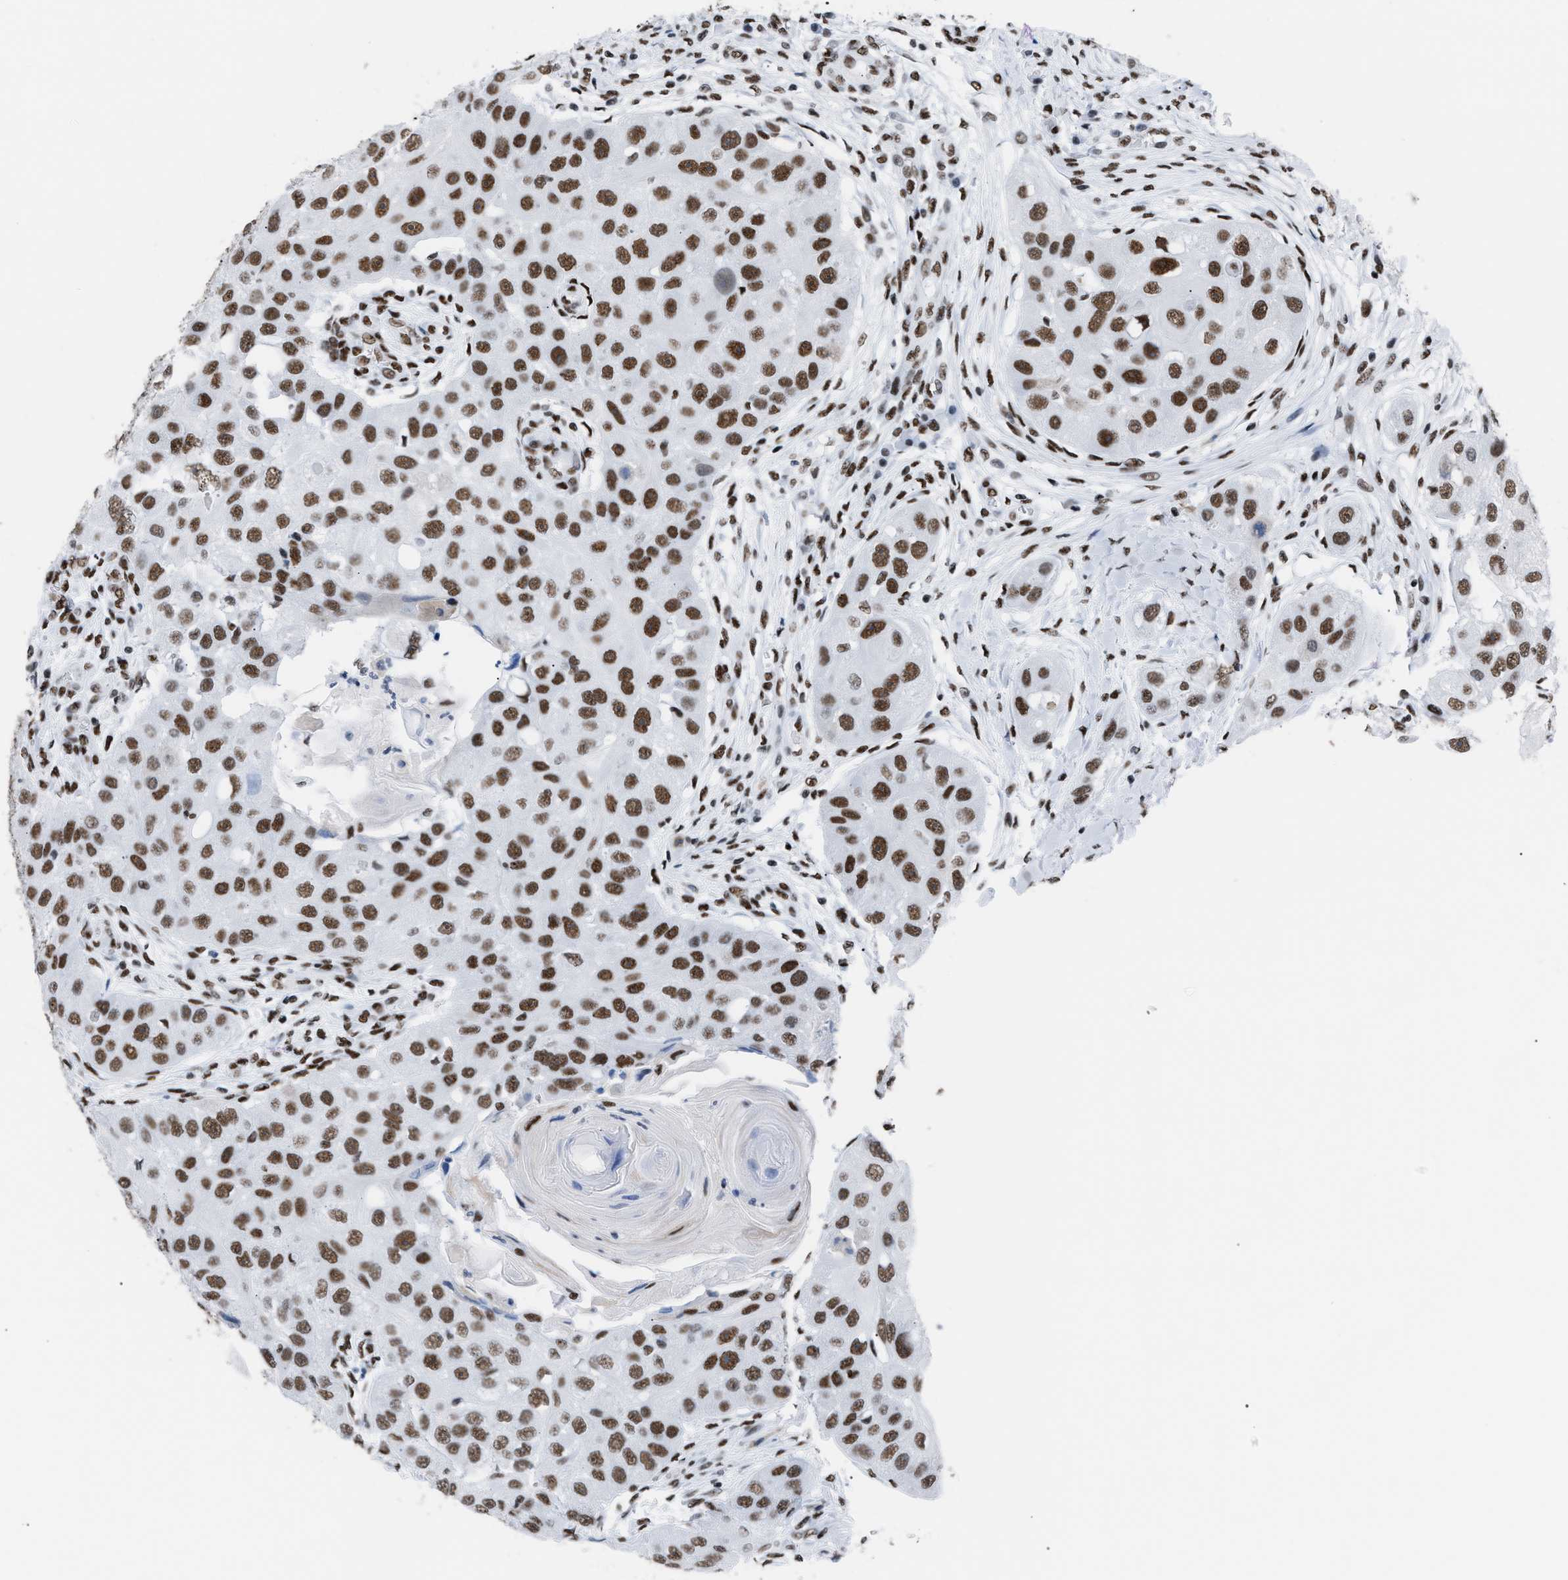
{"staining": {"intensity": "moderate", "quantity": ">75%", "location": "nuclear"}, "tissue": "head and neck cancer", "cell_type": "Tumor cells", "image_type": "cancer", "snomed": [{"axis": "morphology", "description": "Normal tissue, NOS"}, {"axis": "morphology", "description": "Squamous cell carcinoma, NOS"}, {"axis": "topography", "description": "Skeletal muscle"}, {"axis": "topography", "description": "Head-Neck"}], "caption": "Squamous cell carcinoma (head and neck) stained with immunohistochemistry (IHC) exhibits moderate nuclear expression in approximately >75% of tumor cells.", "gene": "CCAR2", "patient": {"sex": "male", "age": 51}}